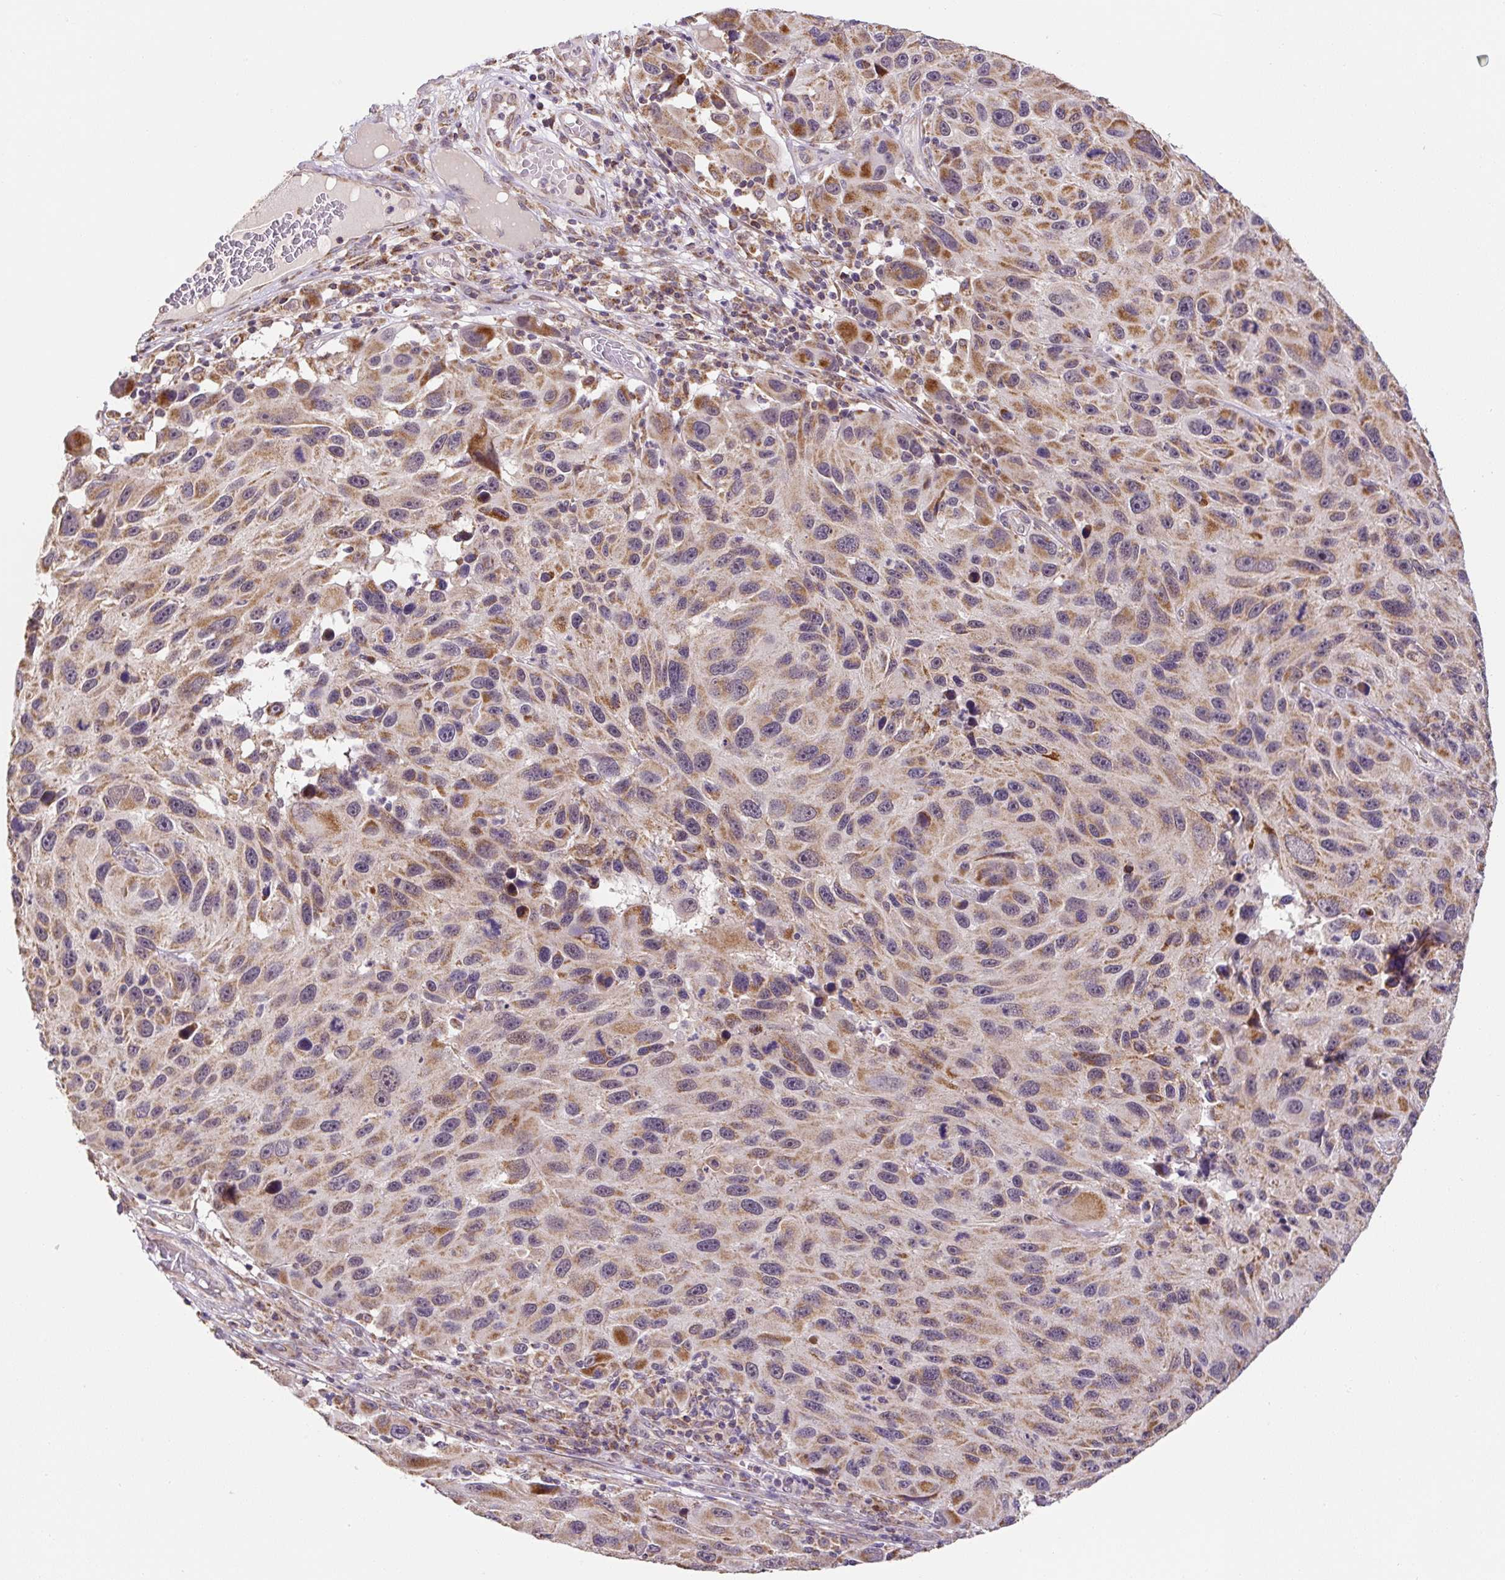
{"staining": {"intensity": "moderate", "quantity": ">75%", "location": "cytoplasmic/membranous"}, "tissue": "melanoma", "cell_type": "Tumor cells", "image_type": "cancer", "snomed": [{"axis": "morphology", "description": "Malignant melanoma, NOS"}, {"axis": "topography", "description": "Skin"}], "caption": "A histopathology image of malignant melanoma stained for a protein demonstrates moderate cytoplasmic/membranous brown staining in tumor cells. The staining was performed using DAB (3,3'-diaminobenzidine), with brown indicating positive protein expression. Nuclei are stained blue with hematoxylin.", "gene": "MFSD9", "patient": {"sex": "male", "age": 53}}